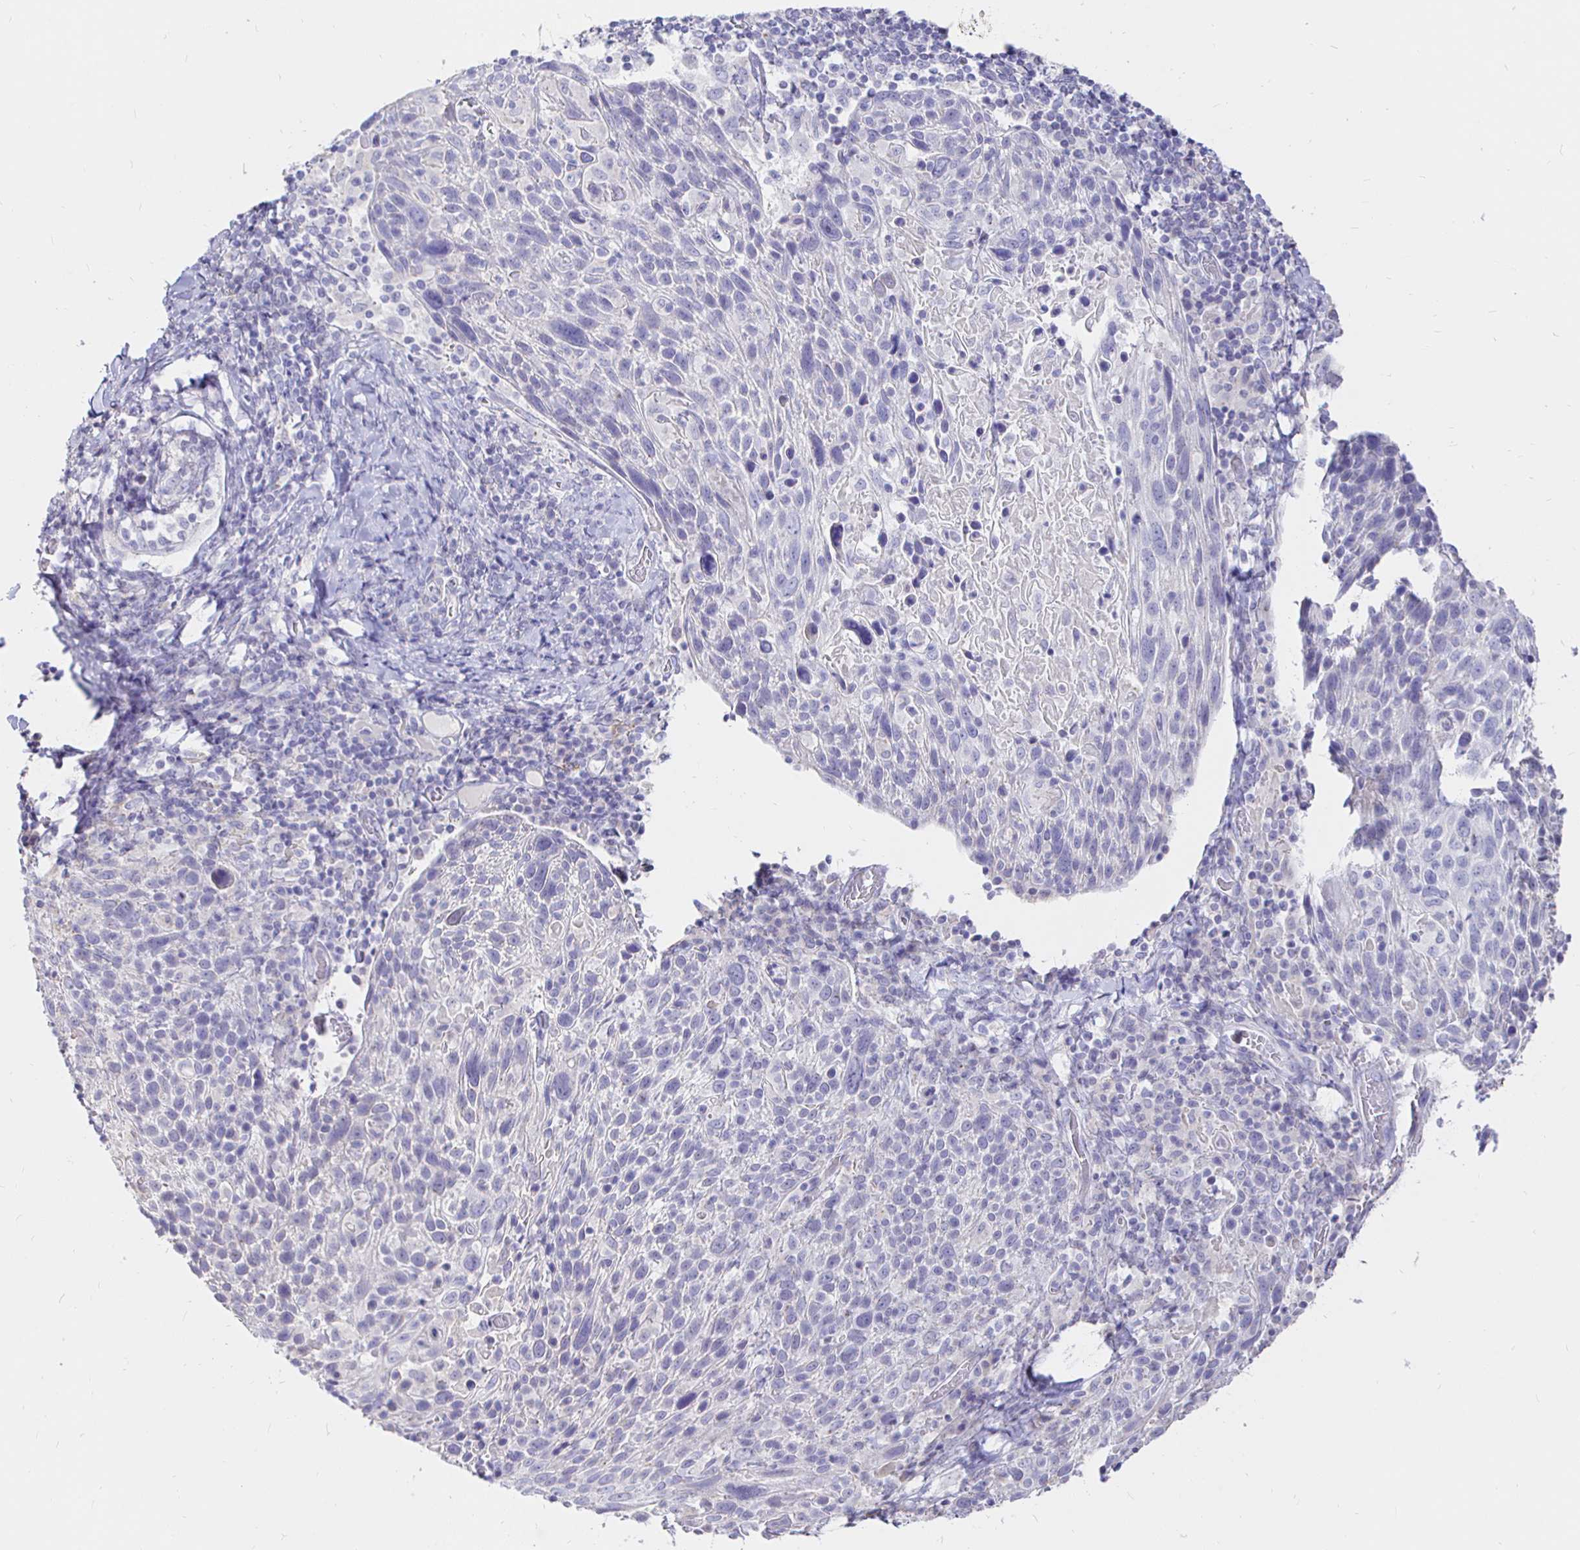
{"staining": {"intensity": "negative", "quantity": "none", "location": "none"}, "tissue": "cervical cancer", "cell_type": "Tumor cells", "image_type": "cancer", "snomed": [{"axis": "morphology", "description": "Squamous cell carcinoma, NOS"}, {"axis": "topography", "description": "Cervix"}], "caption": "DAB immunohistochemical staining of human squamous cell carcinoma (cervical) shows no significant positivity in tumor cells. (Brightfield microscopy of DAB (3,3'-diaminobenzidine) immunohistochemistry (IHC) at high magnification).", "gene": "NECAB1", "patient": {"sex": "female", "age": 61}}